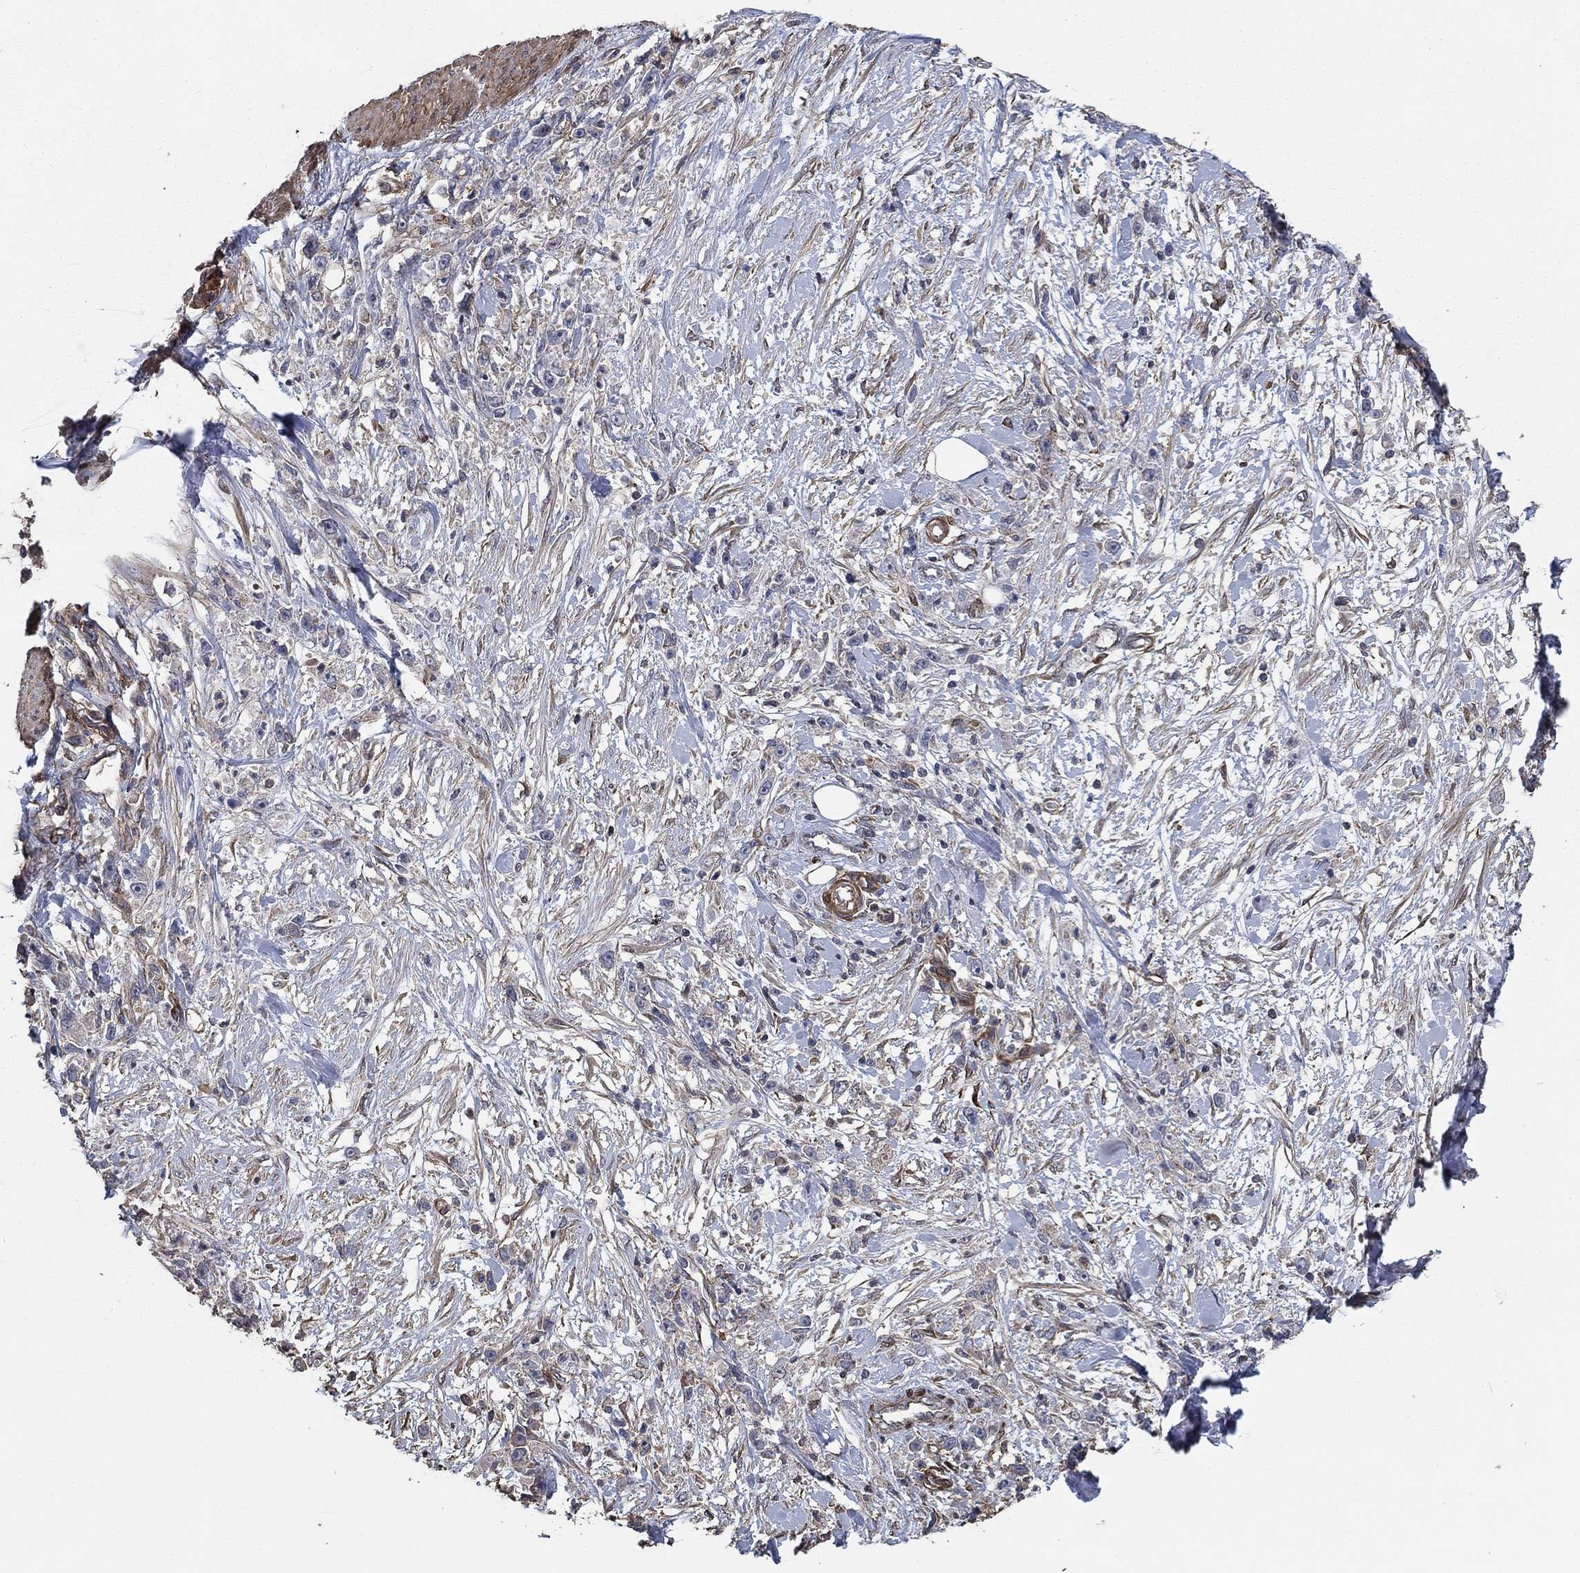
{"staining": {"intensity": "negative", "quantity": "none", "location": "none"}, "tissue": "stomach cancer", "cell_type": "Tumor cells", "image_type": "cancer", "snomed": [{"axis": "morphology", "description": "Adenocarcinoma, NOS"}, {"axis": "topography", "description": "Stomach"}], "caption": "This is an immunohistochemistry (IHC) image of human adenocarcinoma (stomach). There is no positivity in tumor cells.", "gene": "PDE3A", "patient": {"sex": "female", "age": 59}}